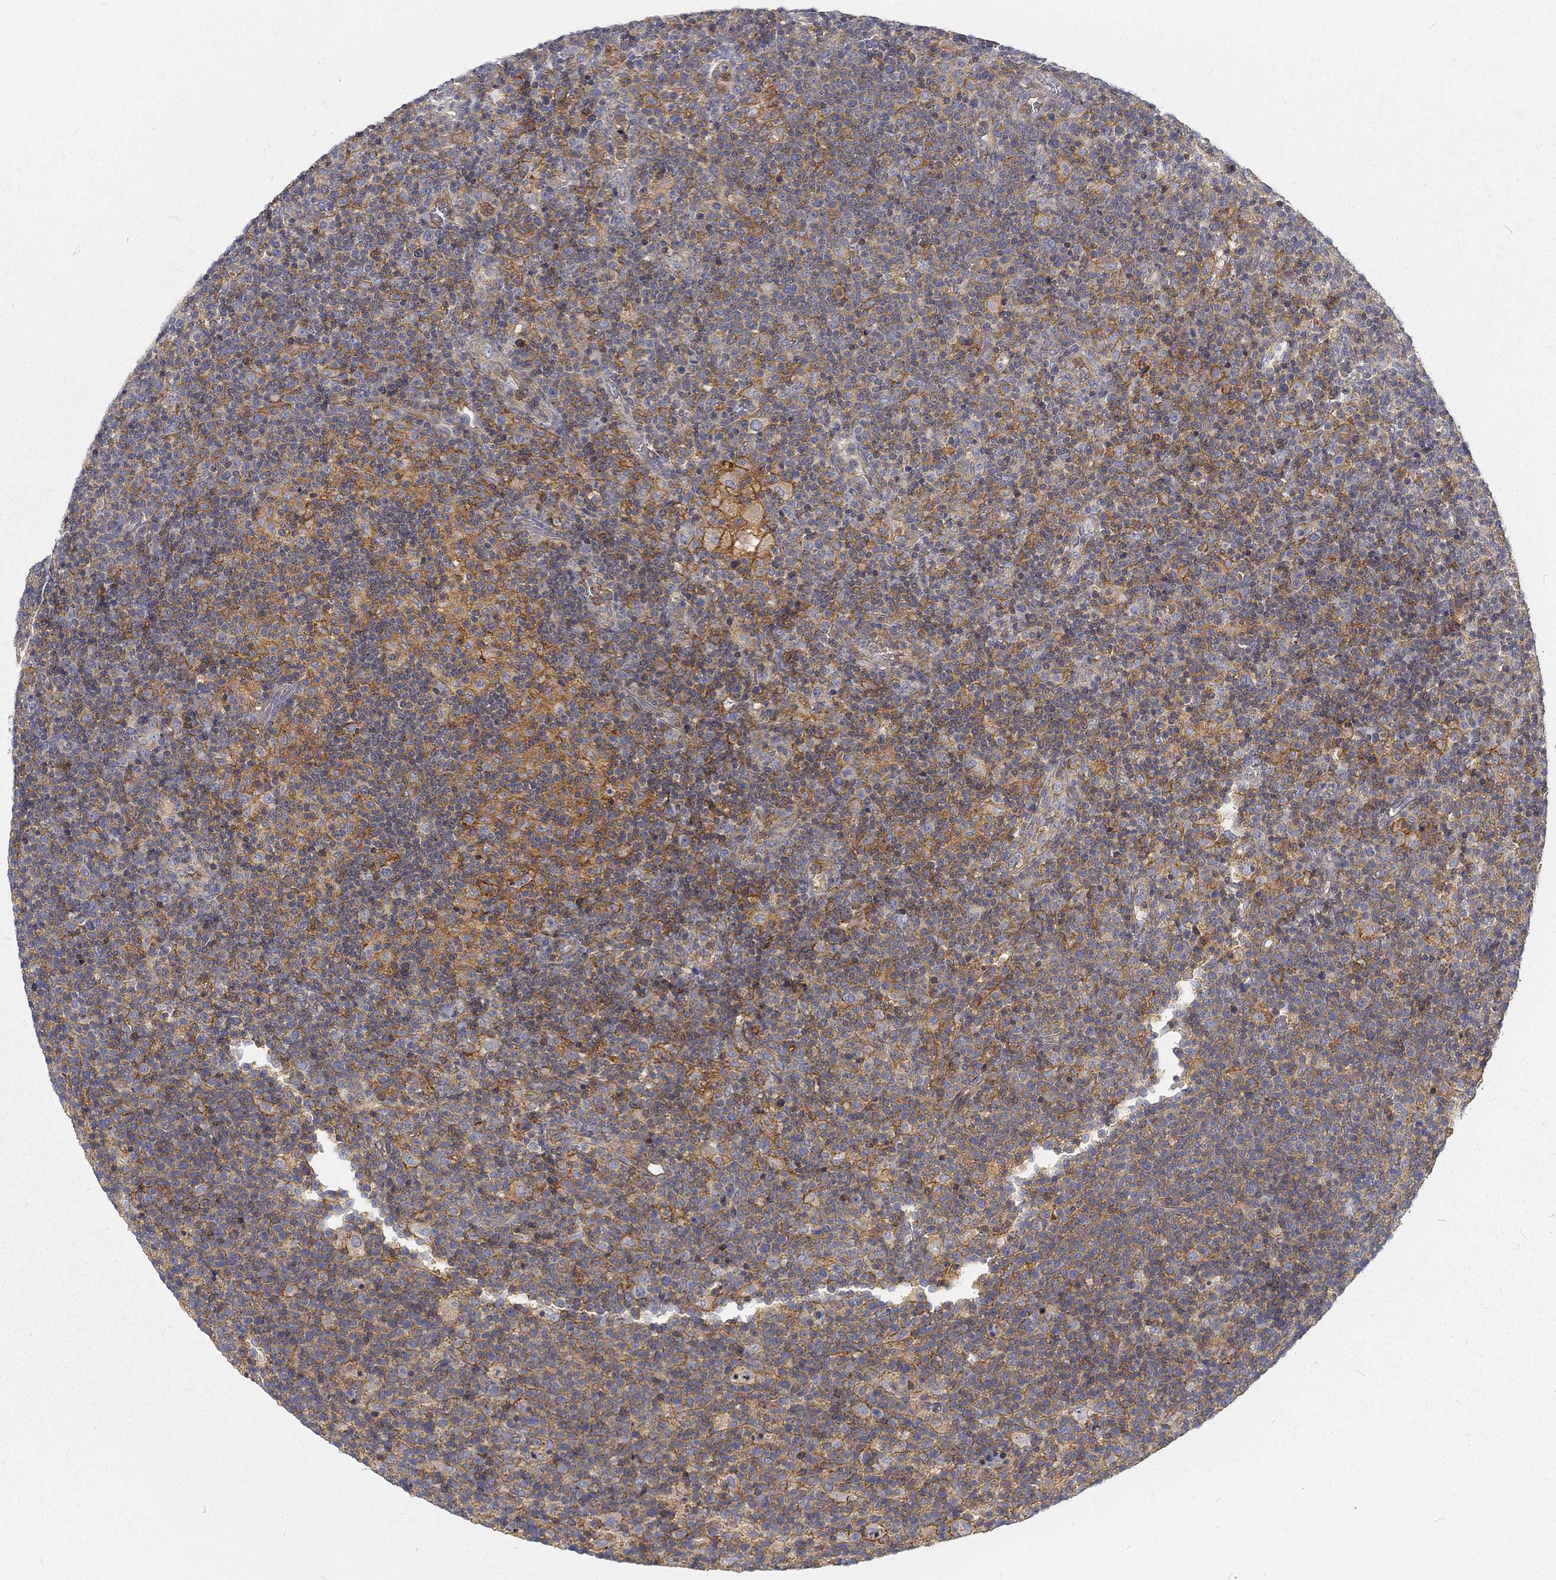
{"staining": {"intensity": "moderate", "quantity": "25%-75%", "location": "cytoplasmic/membranous"}, "tissue": "lymphoma", "cell_type": "Tumor cells", "image_type": "cancer", "snomed": [{"axis": "morphology", "description": "Malignant lymphoma, non-Hodgkin's type, High grade"}, {"axis": "topography", "description": "Lymph node"}], "caption": "Human lymphoma stained for a protein (brown) exhibits moderate cytoplasmic/membranous positive expression in approximately 25%-75% of tumor cells.", "gene": "MTMR11", "patient": {"sex": "male", "age": 61}}